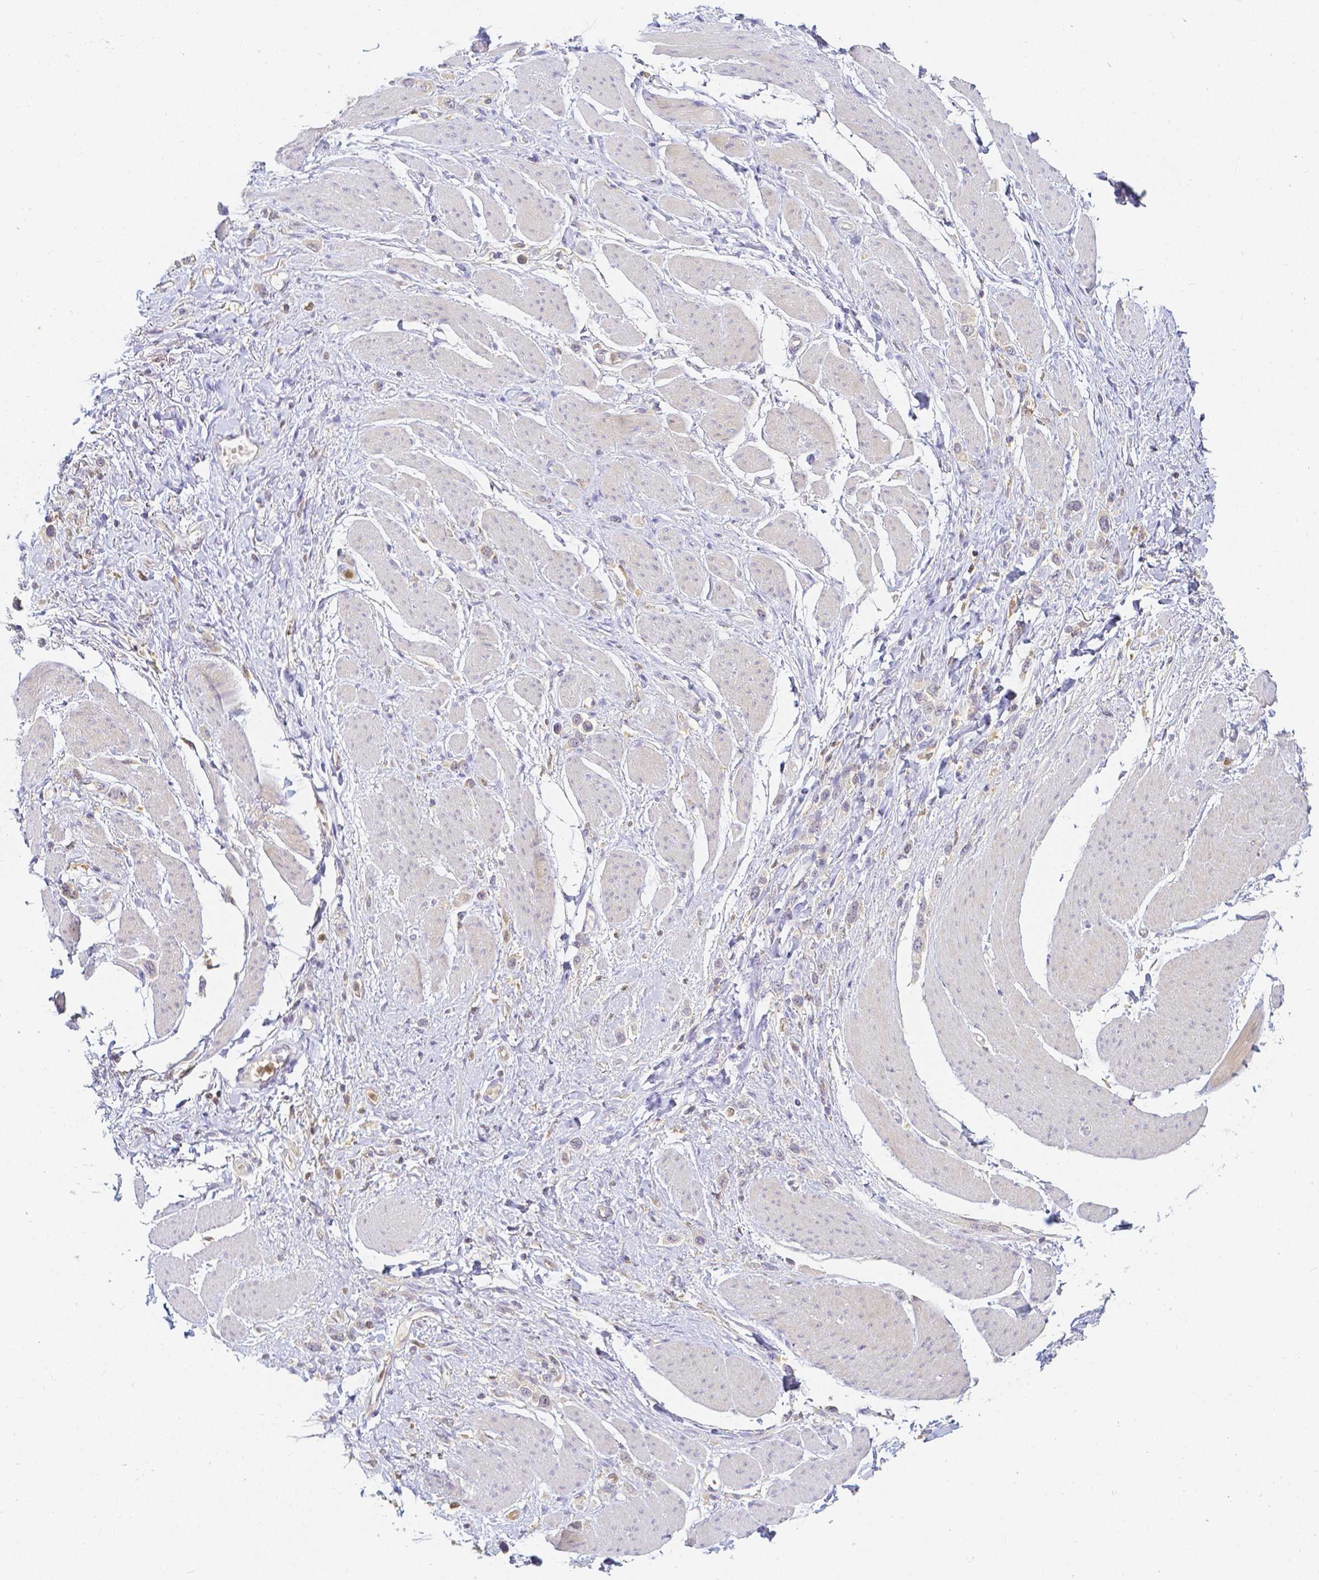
{"staining": {"intensity": "negative", "quantity": "none", "location": "none"}, "tissue": "stomach cancer", "cell_type": "Tumor cells", "image_type": "cancer", "snomed": [{"axis": "morphology", "description": "Adenocarcinoma, NOS"}, {"axis": "topography", "description": "Stomach"}], "caption": "This image is of stomach adenocarcinoma stained with IHC to label a protein in brown with the nuclei are counter-stained blue. There is no expression in tumor cells.", "gene": "KCNH1", "patient": {"sex": "female", "age": 65}}